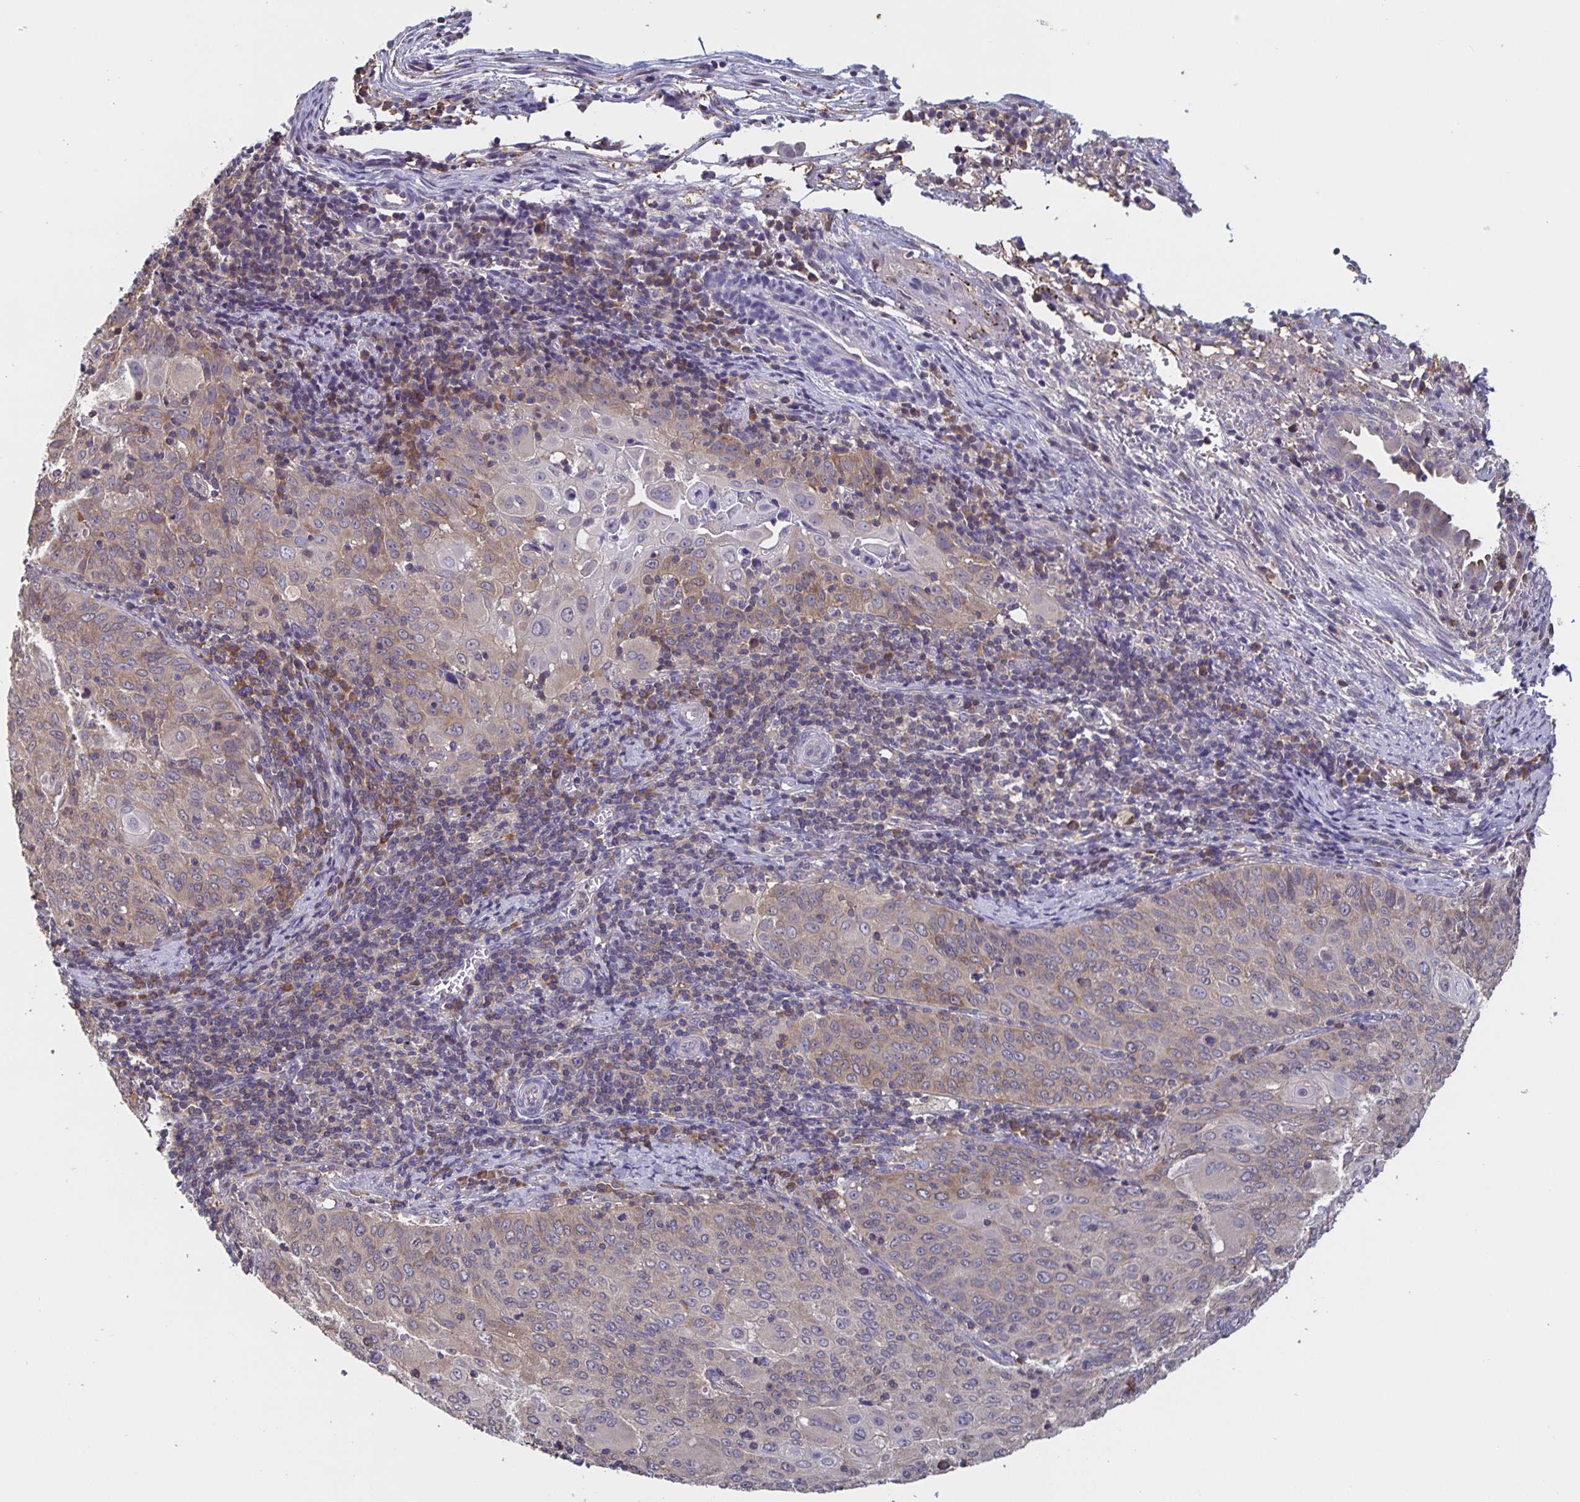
{"staining": {"intensity": "weak", "quantity": "25%-75%", "location": "cytoplasmic/membranous"}, "tissue": "cervical cancer", "cell_type": "Tumor cells", "image_type": "cancer", "snomed": [{"axis": "morphology", "description": "Squamous cell carcinoma, NOS"}, {"axis": "topography", "description": "Cervix"}], "caption": "Brown immunohistochemical staining in human cervical squamous cell carcinoma reveals weak cytoplasmic/membranous staining in about 25%-75% of tumor cells. The protein is stained brown, and the nuclei are stained in blue (DAB (3,3'-diaminobenzidine) IHC with brightfield microscopy, high magnification).", "gene": "FEM1C", "patient": {"sex": "female", "age": 65}}